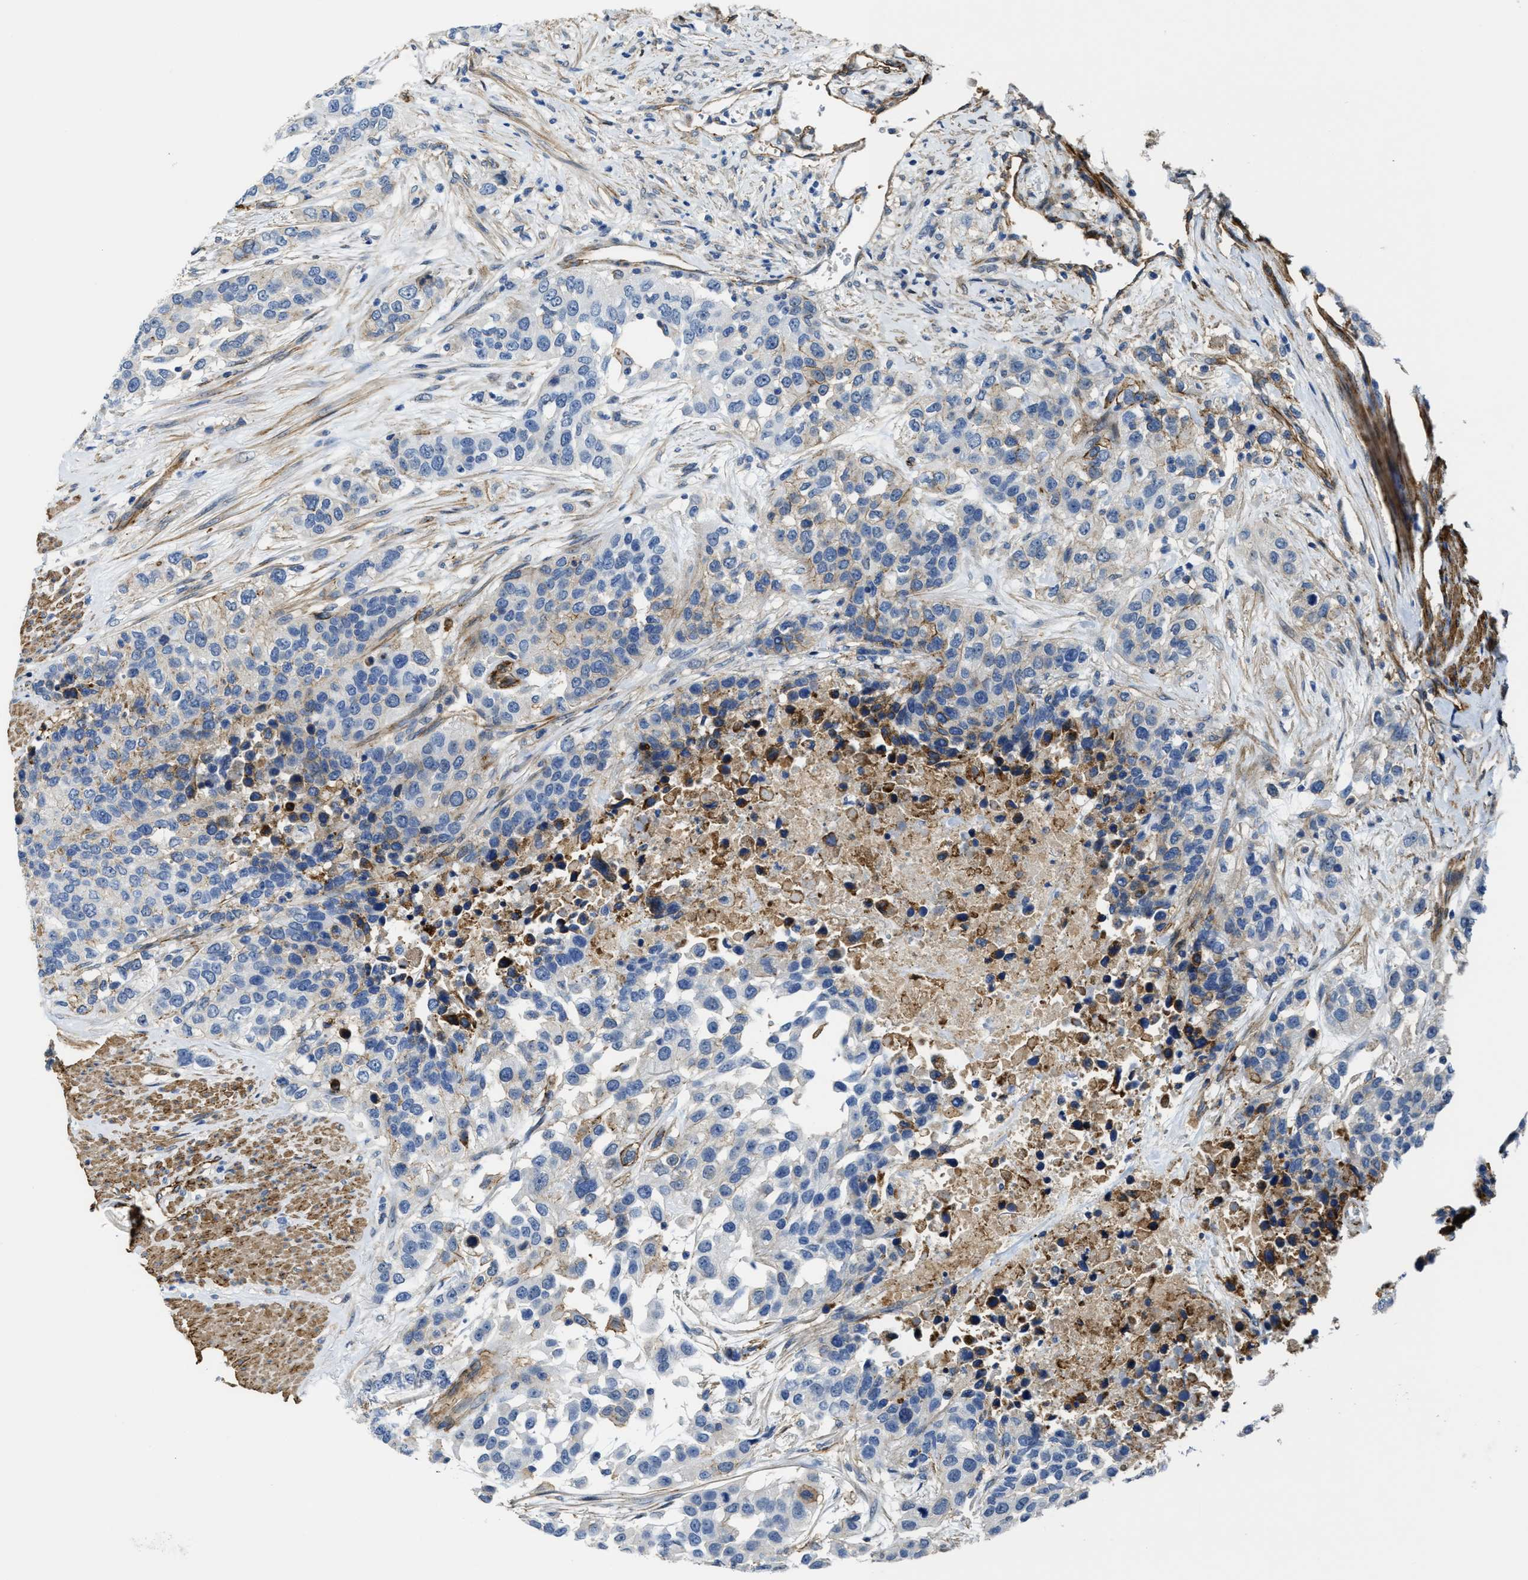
{"staining": {"intensity": "moderate", "quantity": "<25%", "location": "cytoplasmic/membranous"}, "tissue": "urothelial cancer", "cell_type": "Tumor cells", "image_type": "cancer", "snomed": [{"axis": "morphology", "description": "Urothelial carcinoma, High grade"}, {"axis": "topography", "description": "Urinary bladder"}], "caption": "Brown immunohistochemical staining in urothelial carcinoma (high-grade) shows moderate cytoplasmic/membranous staining in approximately <25% of tumor cells.", "gene": "NAB1", "patient": {"sex": "female", "age": 80}}